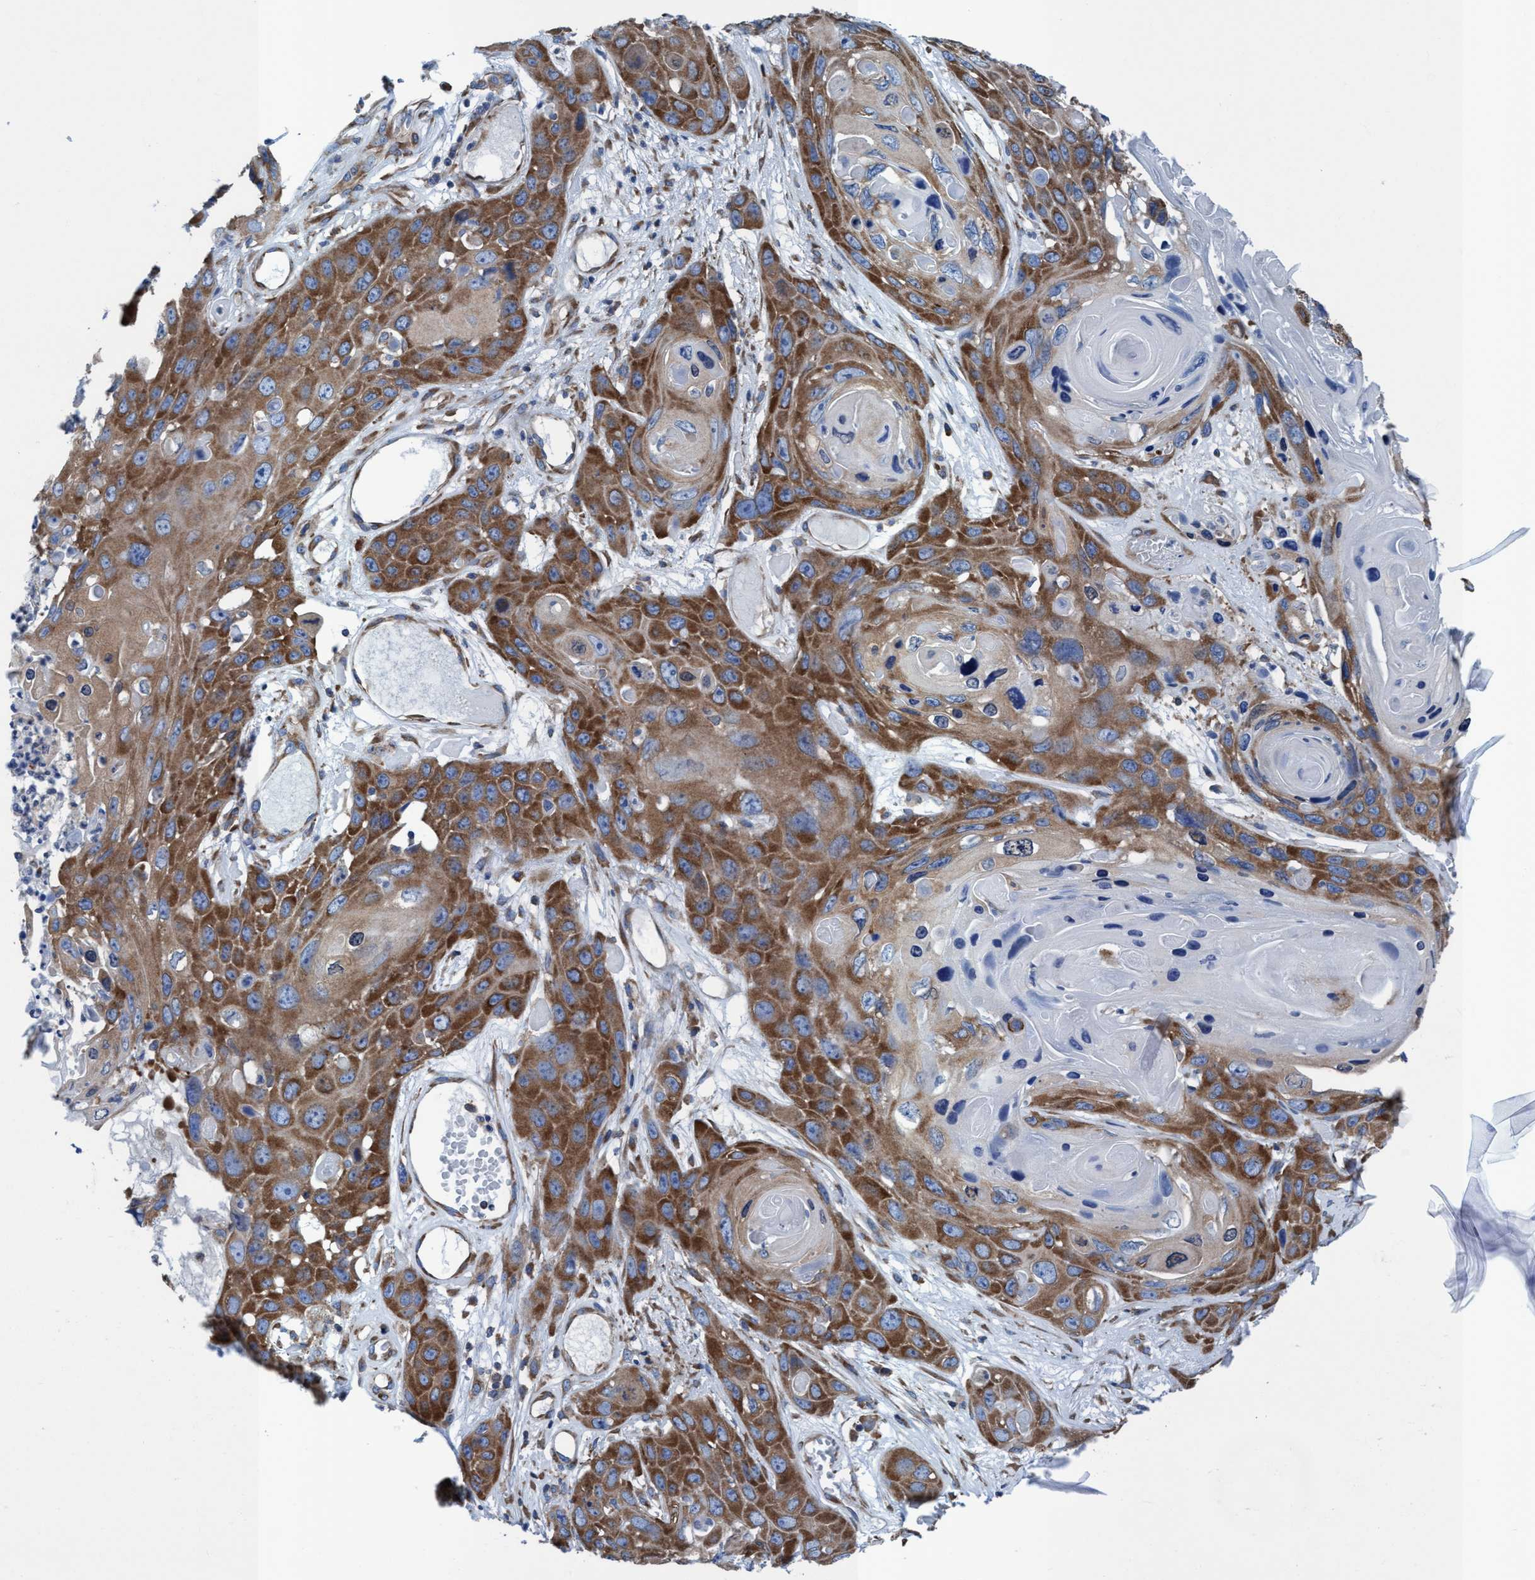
{"staining": {"intensity": "moderate", "quantity": ">75%", "location": "cytoplasmic/membranous"}, "tissue": "skin cancer", "cell_type": "Tumor cells", "image_type": "cancer", "snomed": [{"axis": "morphology", "description": "Squamous cell carcinoma, NOS"}, {"axis": "topography", "description": "Skin"}], "caption": "A micrograph showing moderate cytoplasmic/membranous positivity in approximately >75% of tumor cells in skin cancer, as visualized by brown immunohistochemical staining.", "gene": "NMT1", "patient": {"sex": "male", "age": 55}}